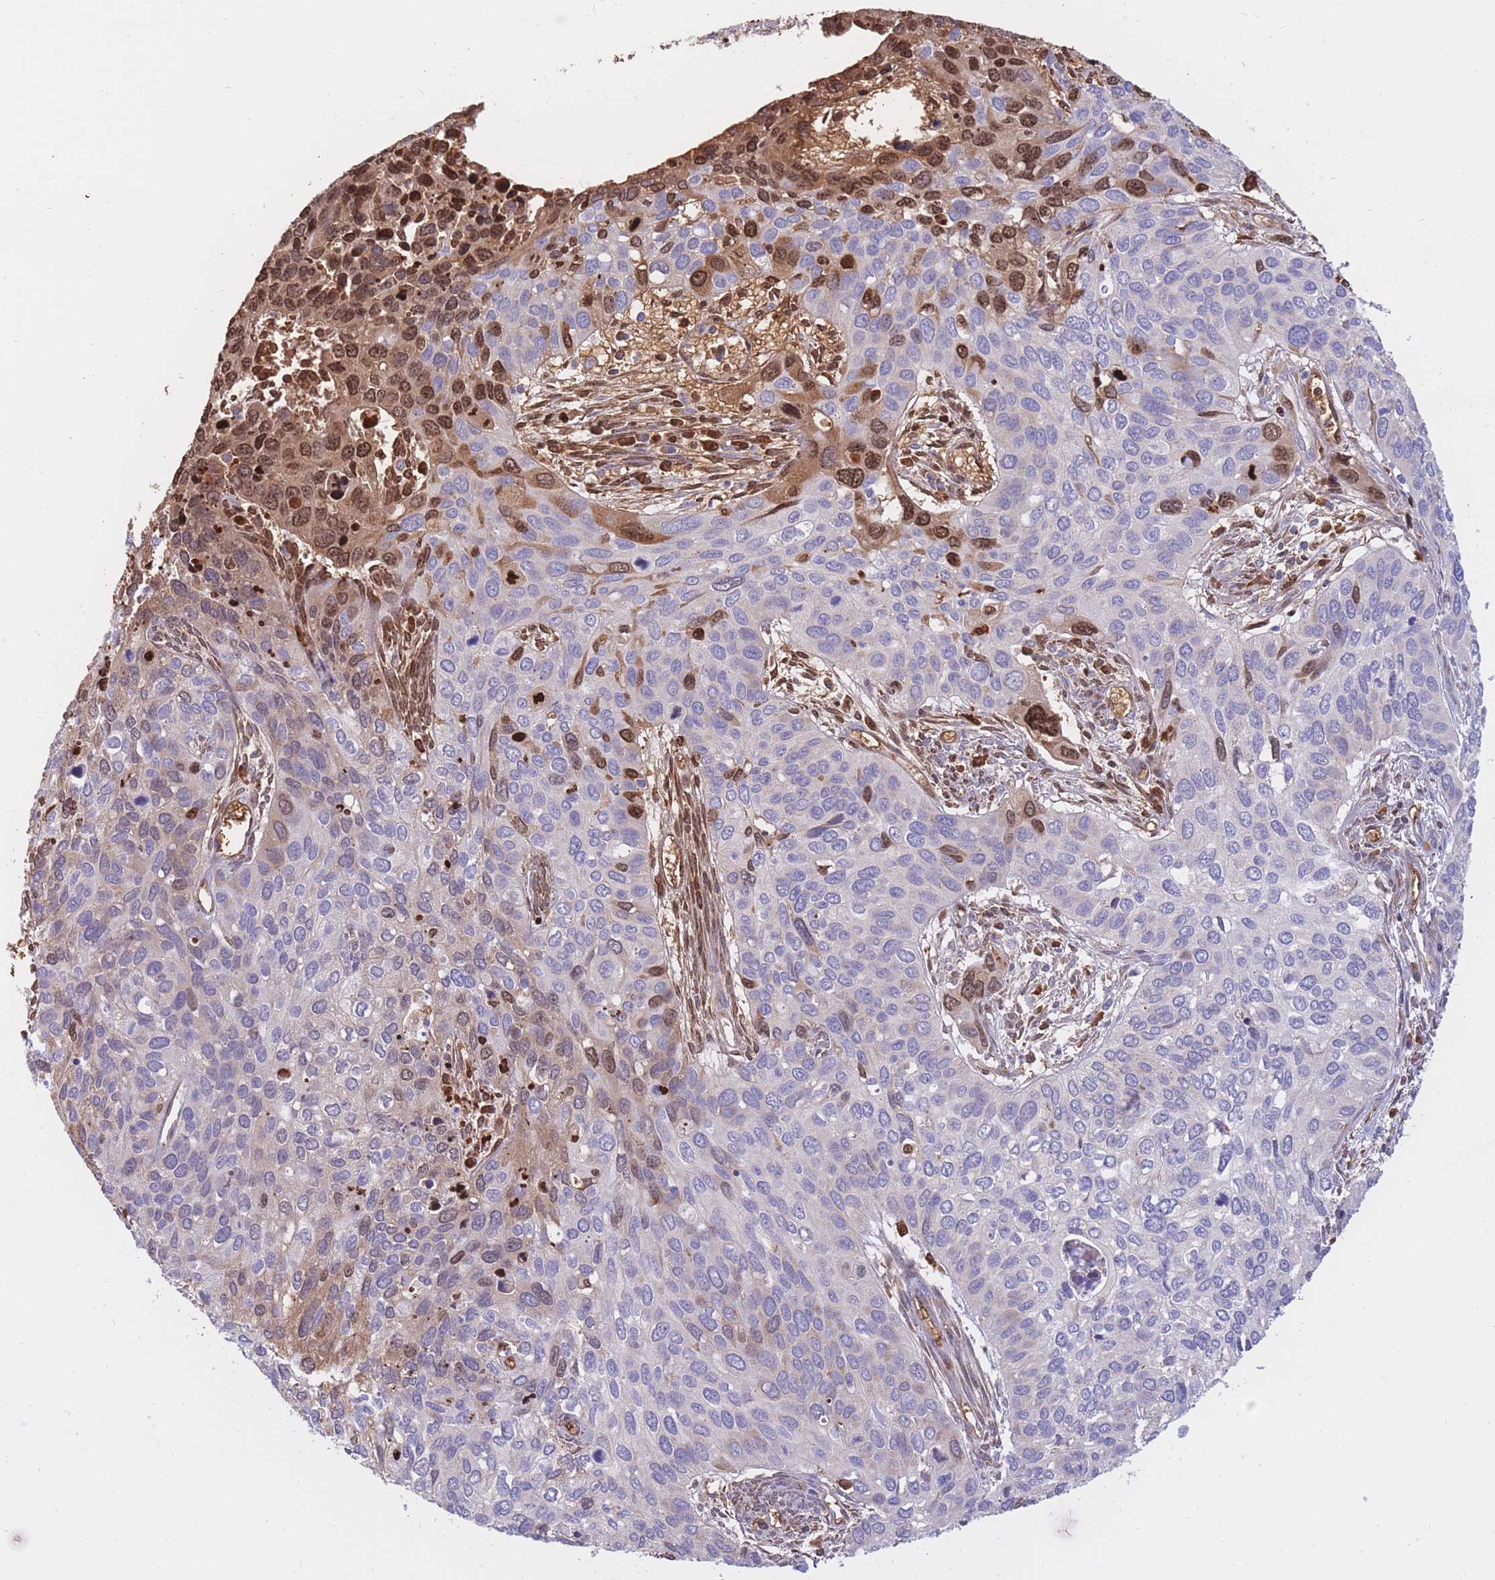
{"staining": {"intensity": "weak", "quantity": "<25%", "location": "cytoplasmic/membranous"}, "tissue": "cervical cancer", "cell_type": "Tumor cells", "image_type": "cancer", "snomed": [{"axis": "morphology", "description": "Squamous cell carcinoma, NOS"}, {"axis": "topography", "description": "Cervix"}], "caption": "This is a image of immunohistochemistry (IHC) staining of cervical squamous cell carcinoma, which shows no staining in tumor cells. (DAB immunohistochemistry with hematoxylin counter stain).", "gene": "ATP10D", "patient": {"sex": "female", "age": 55}}